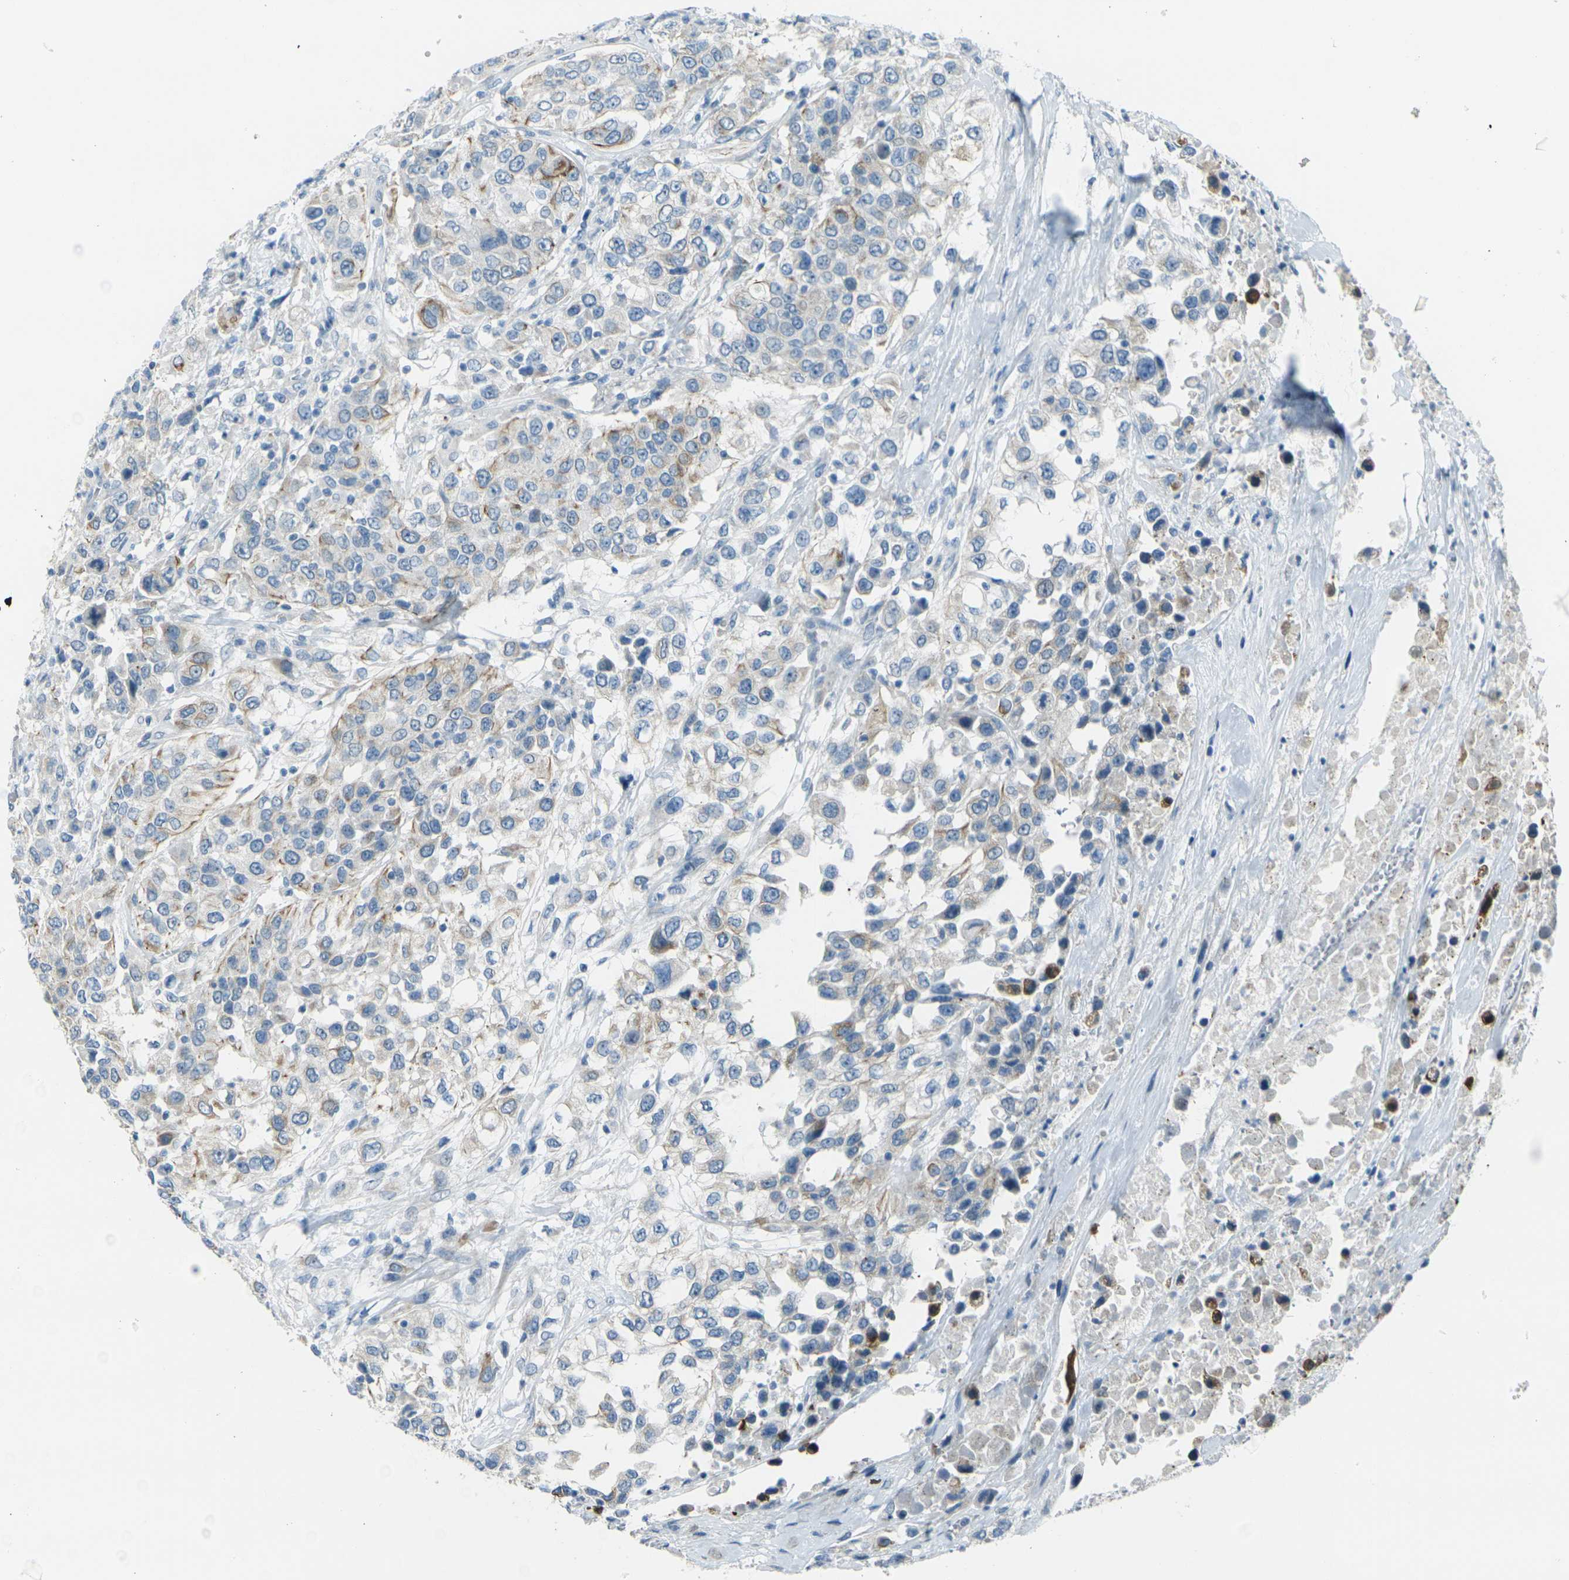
{"staining": {"intensity": "moderate", "quantity": "<25%", "location": "cytoplasmic/membranous"}, "tissue": "urothelial cancer", "cell_type": "Tumor cells", "image_type": "cancer", "snomed": [{"axis": "morphology", "description": "Urothelial carcinoma, High grade"}, {"axis": "topography", "description": "Urinary bladder"}], "caption": "There is low levels of moderate cytoplasmic/membranous staining in tumor cells of urothelial carcinoma (high-grade), as demonstrated by immunohistochemical staining (brown color).", "gene": "ANKRD46", "patient": {"sex": "female", "age": 80}}